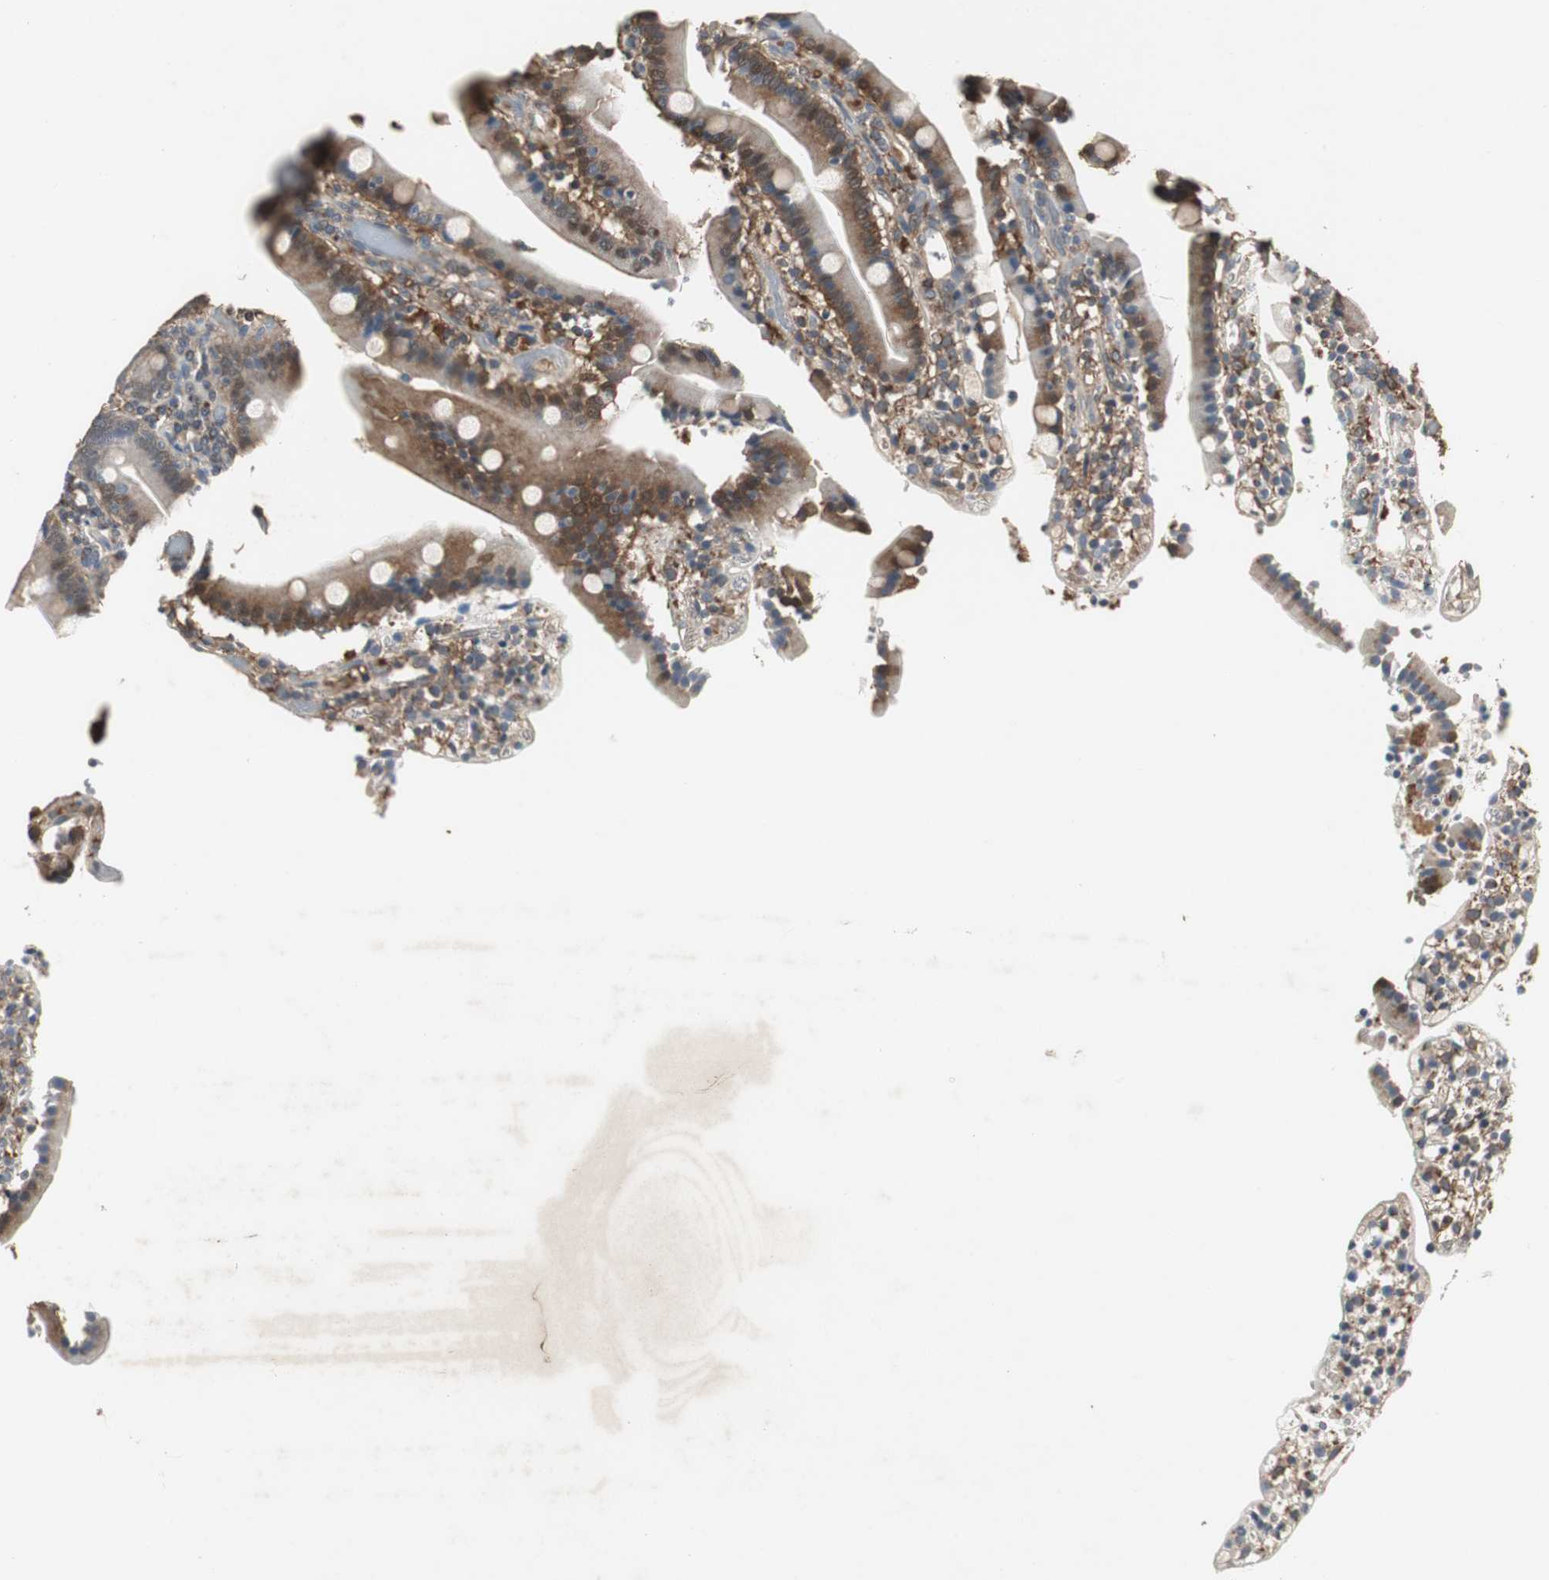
{"staining": {"intensity": "moderate", "quantity": ">75%", "location": "cytoplasmic/membranous"}, "tissue": "duodenum", "cell_type": "Glandular cells", "image_type": "normal", "snomed": [{"axis": "morphology", "description": "Normal tissue, NOS"}, {"axis": "topography", "description": "Duodenum"}], "caption": "Duodenum stained for a protein (brown) reveals moderate cytoplasmic/membranous positive positivity in approximately >75% of glandular cells.", "gene": "JTB", "patient": {"sex": "female", "age": 53}}